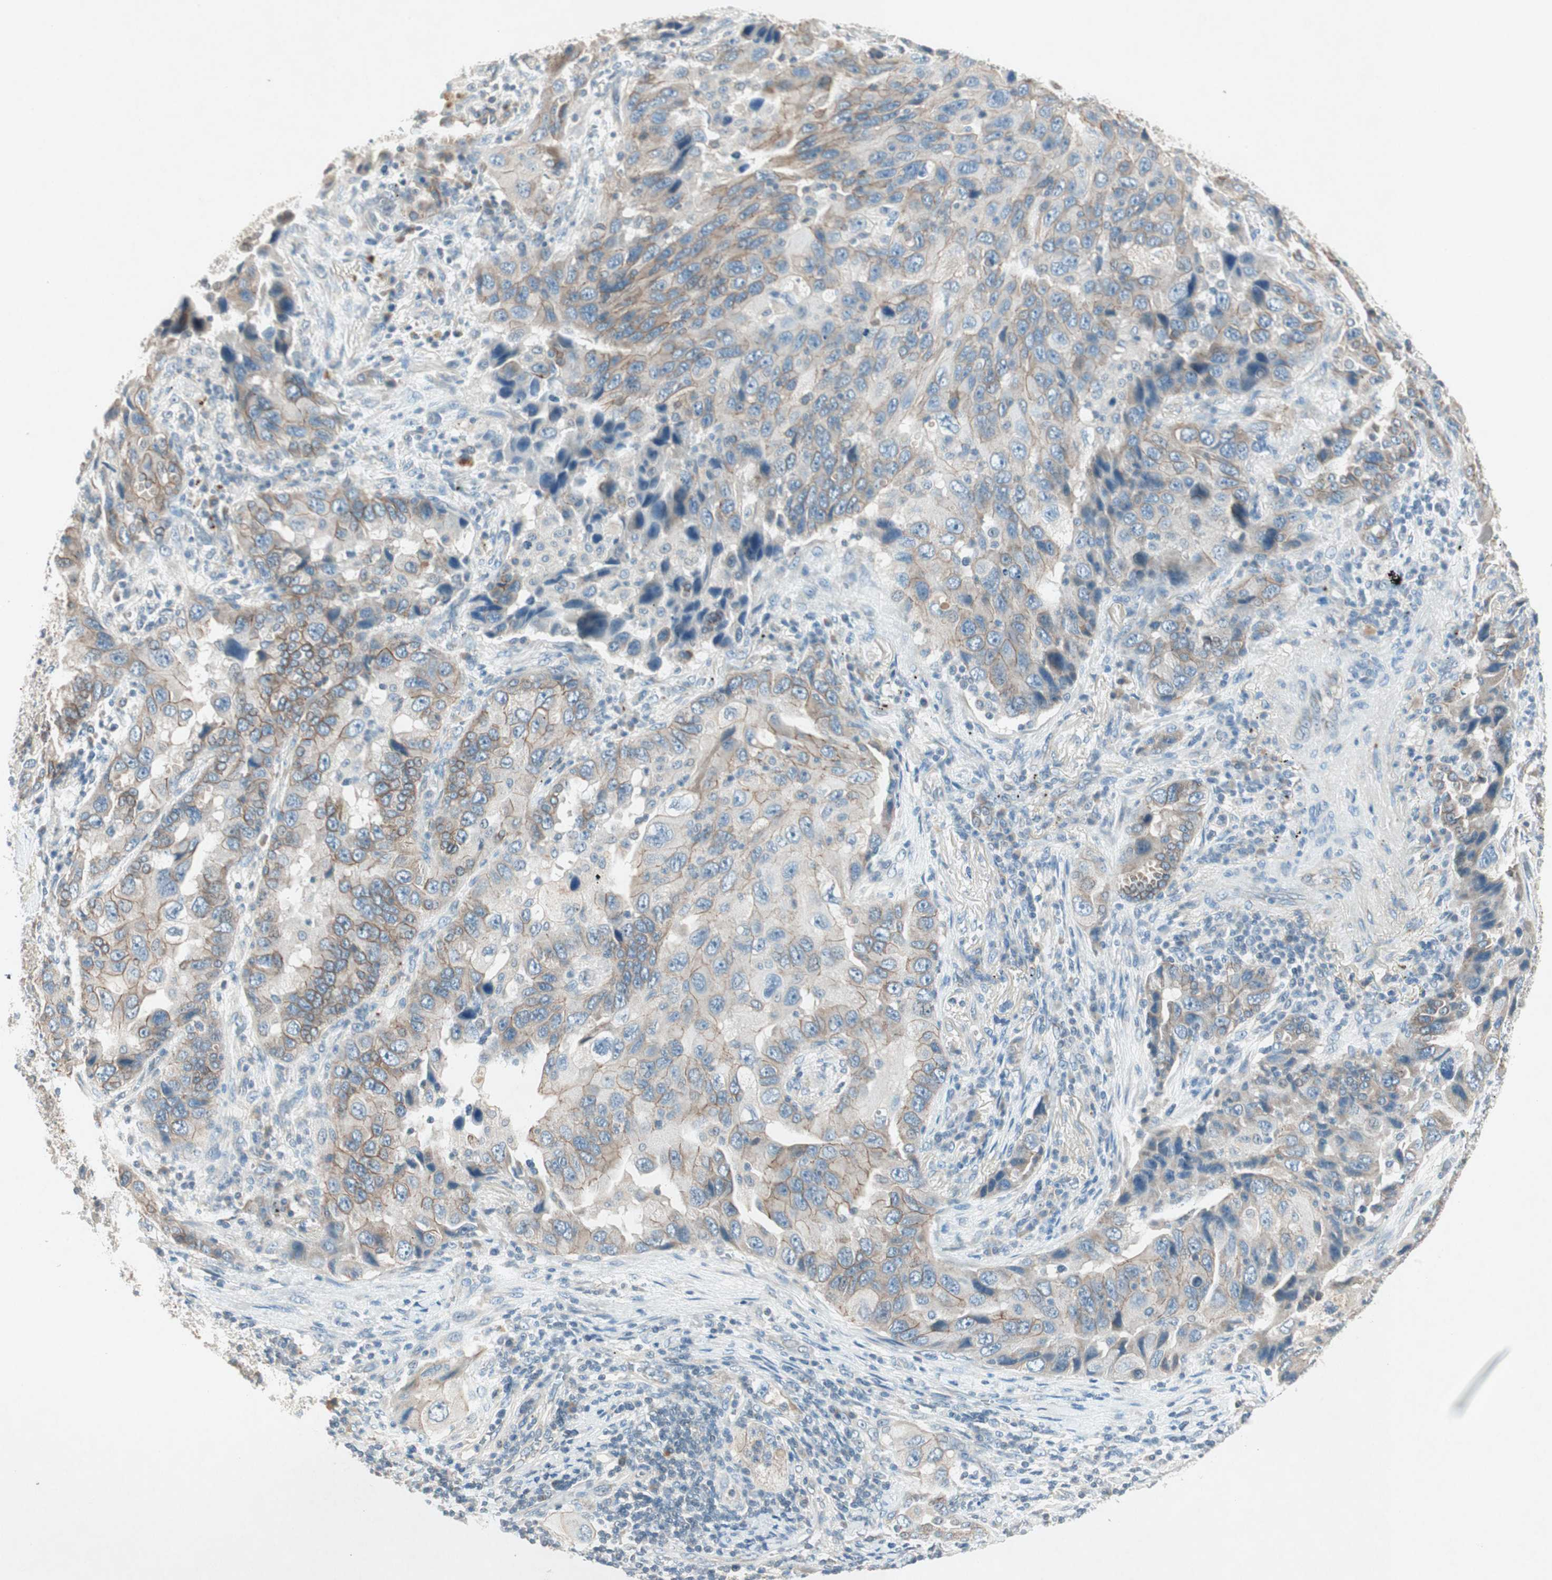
{"staining": {"intensity": "weak", "quantity": "<25%", "location": "cytoplasmic/membranous"}, "tissue": "lung cancer", "cell_type": "Tumor cells", "image_type": "cancer", "snomed": [{"axis": "morphology", "description": "Adenocarcinoma, NOS"}, {"axis": "topography", "description": "Lung"}], "caption": "Lung adenocarcinoma was stained to show a protein in brown. There is no significant positivity in tumor cells. (Immunohistochemistry (ihc), brightfield microscopy, high magnification).", "gene": "NKAIN1", "patient": {"sex": "female", "age": 65}}